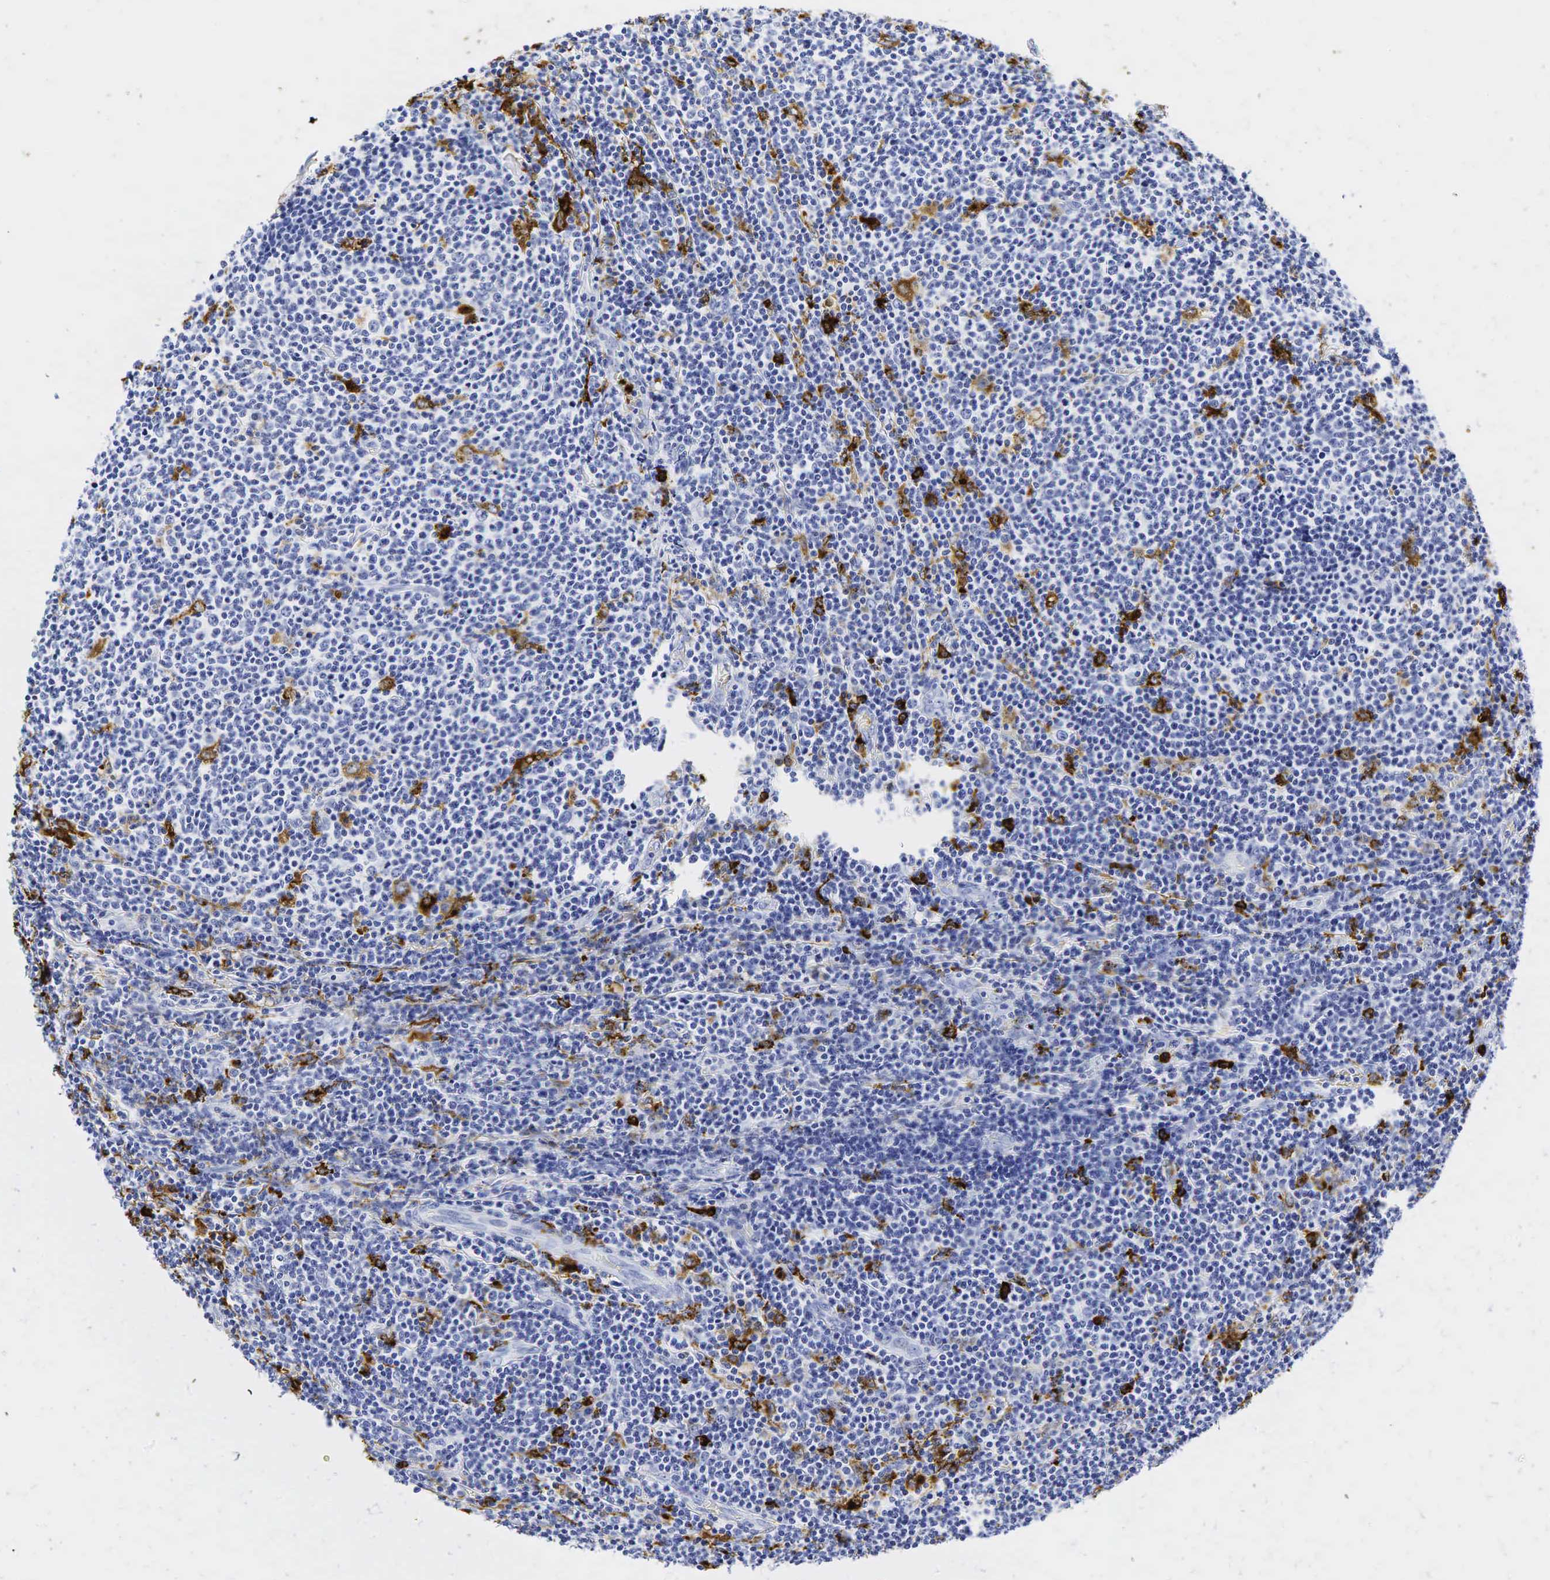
{"staining": {"intensity": "negative", "quantity": "none", "location": "none"}, "tissue": "lymphoma", "cell_type": "Tumor cells", "image_type": "cancer", "snomed": [{"axis": "morphology", "description": "Malignant lymphoma, non-Hodgkin's type, Low grade"}, {"axis": "topography", "description": "Lymph node"}], "caption": "Immunohistochemical staining of human lymphoma reveals no significant positivity in tumor cells.", "gene": "LYZ", "patient": {"sex": "male", "age": 74}}